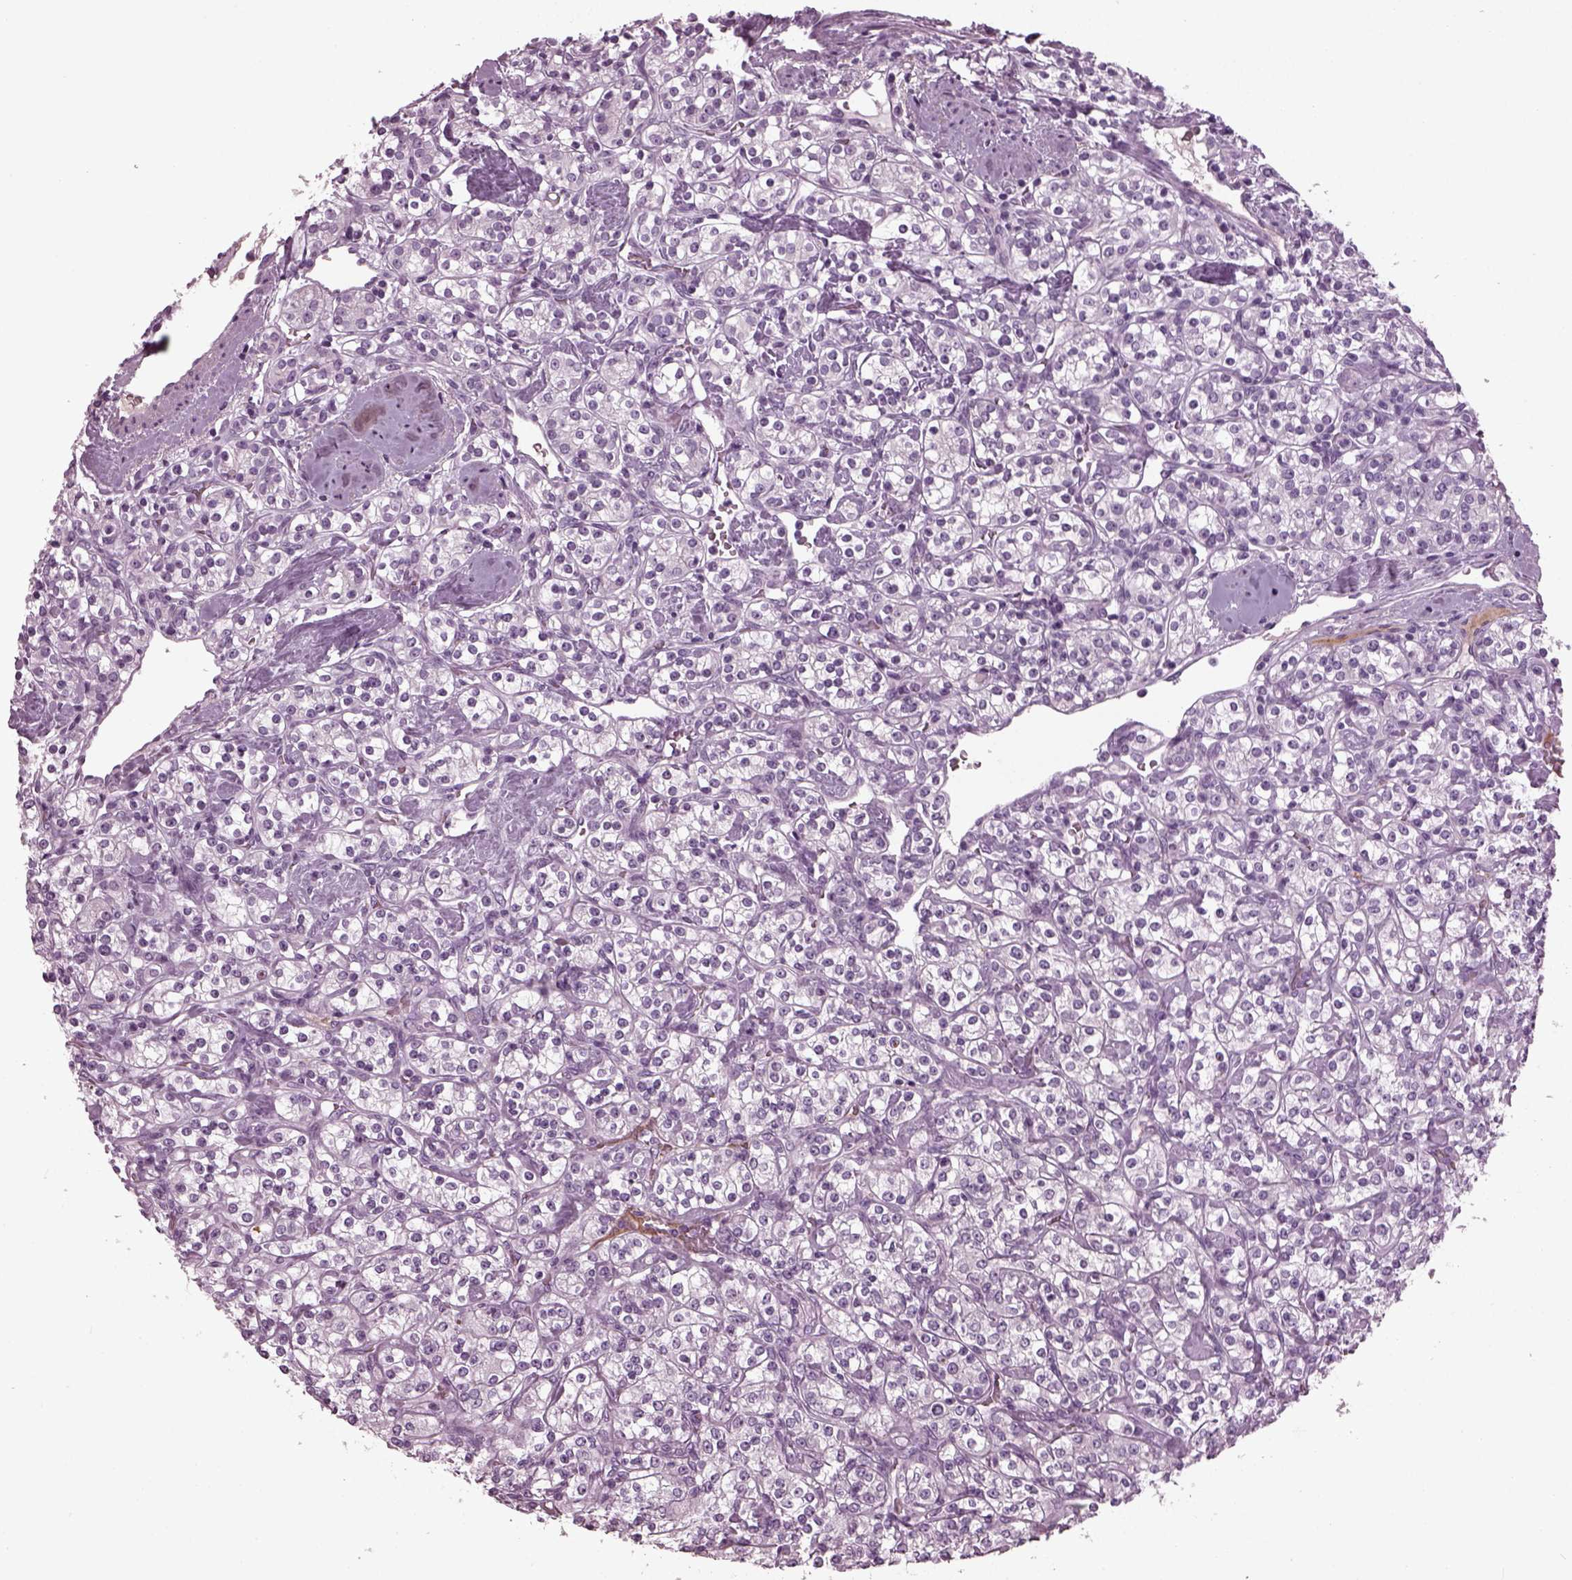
{"staining": {"intensity": "negative", "quantity": "none", "location": "none"}, "tissue": "renal cancer", "cell_type": "Tumor cells", "image_type": "cancer", "snomed": [{"axis": "morphology", "description": "Adenocarcinoma, NOS"}, {"axis": "topography", "description": "Kidney"}], "caption": "The photomicrograph exhibits no significant positivity in tumor cells of renal cancer (adenocarcinoma).", "gene": "DPYSL5", "patient": {"sex": "male", "age": 77}}